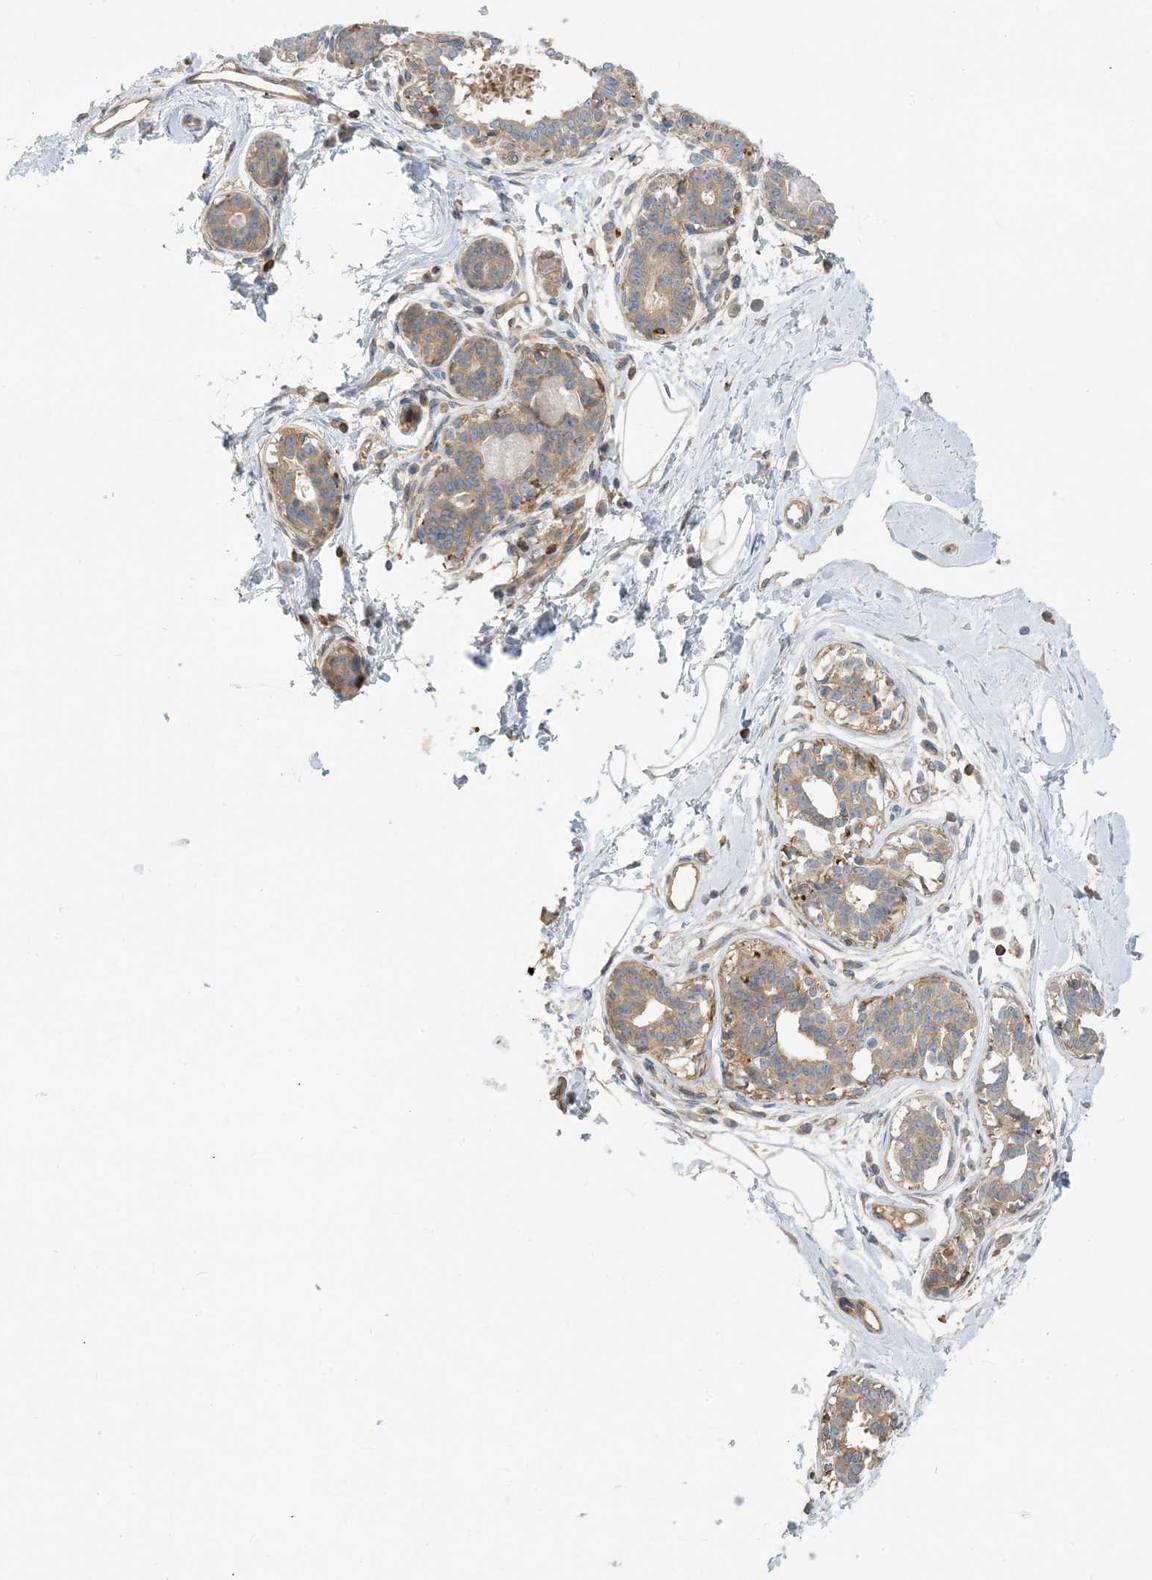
{"staining": {"intensity": "moderate", "quantity": ">75%", "location": "cytoplasmic/membranous"}, "tissue": "breast", "cell_type": "Adipocytes", "image_type": "normal", "snomed": [{"axis": "morphology", "description": "Normal tissue, NOS"}, {"axis": "topography", "description": "Breast"}], "caption": "Immunohistochemistry image of unremarkable breast stained for a protein (brown), which demonstrates medium levels of moderate cytoplasmic/membranous positivity in approximately >75% of adipocytes.", "gene": "SFMBT2", "patient": {"sex": "female", "age": 45}}